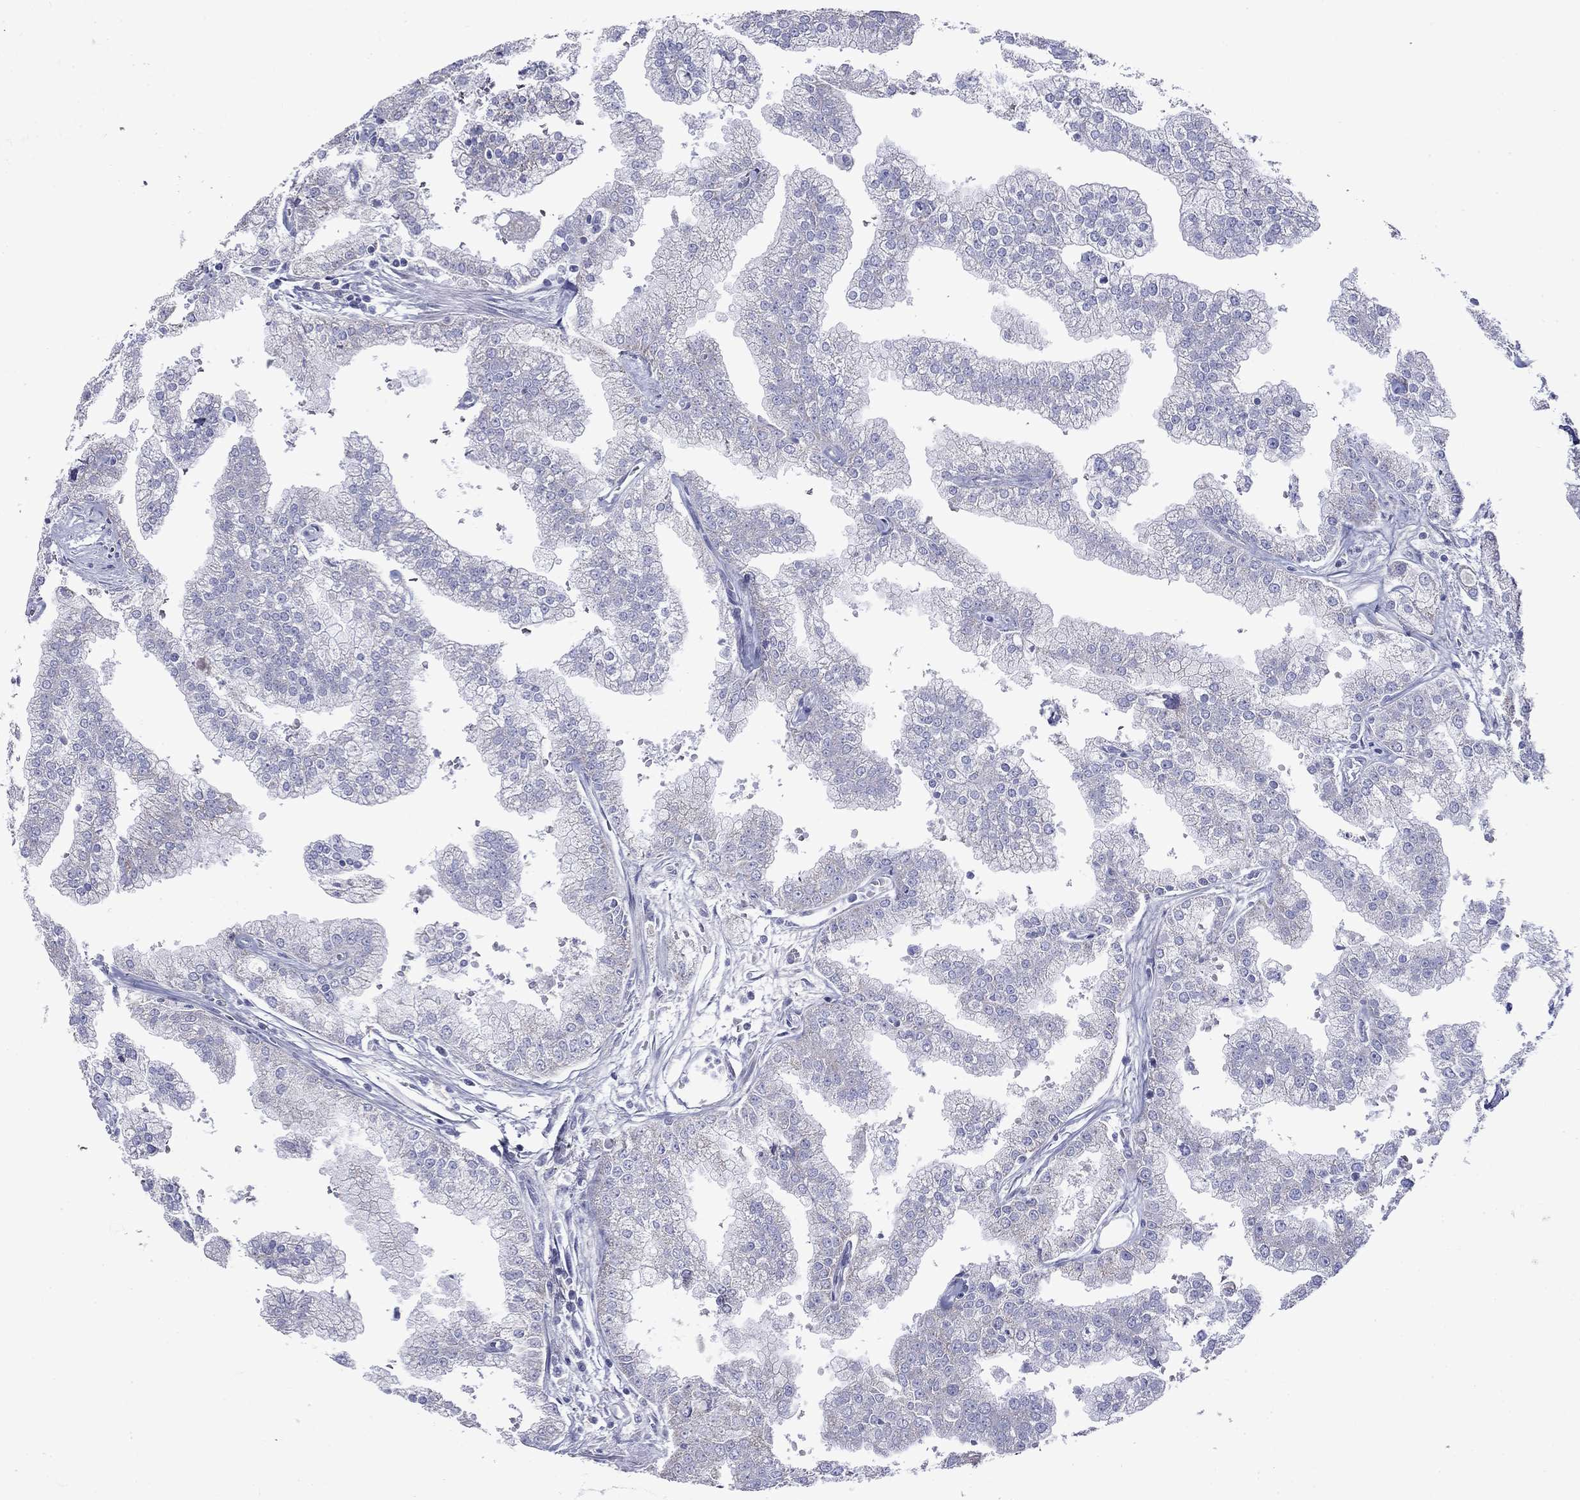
{"staining": {"intensity": "negative", "quantity": "none", "location": "none"}, "tissue": "prostate cancer", "cell_type": "Tumor cells", "image_type": "cancer", "snomed": [{"axis": "morphology", "description": "Adenocarcinoma, NOS"}, {"axis": "topography", "description": "Prostate"}], "caption": "There is no significant expression in tumor cells of prostate adenocarcinoma. (IHC, brightfield microscopy, high magnification).", "gene": "ACADSB", "patient": {"sex": "male", "age": 70}}